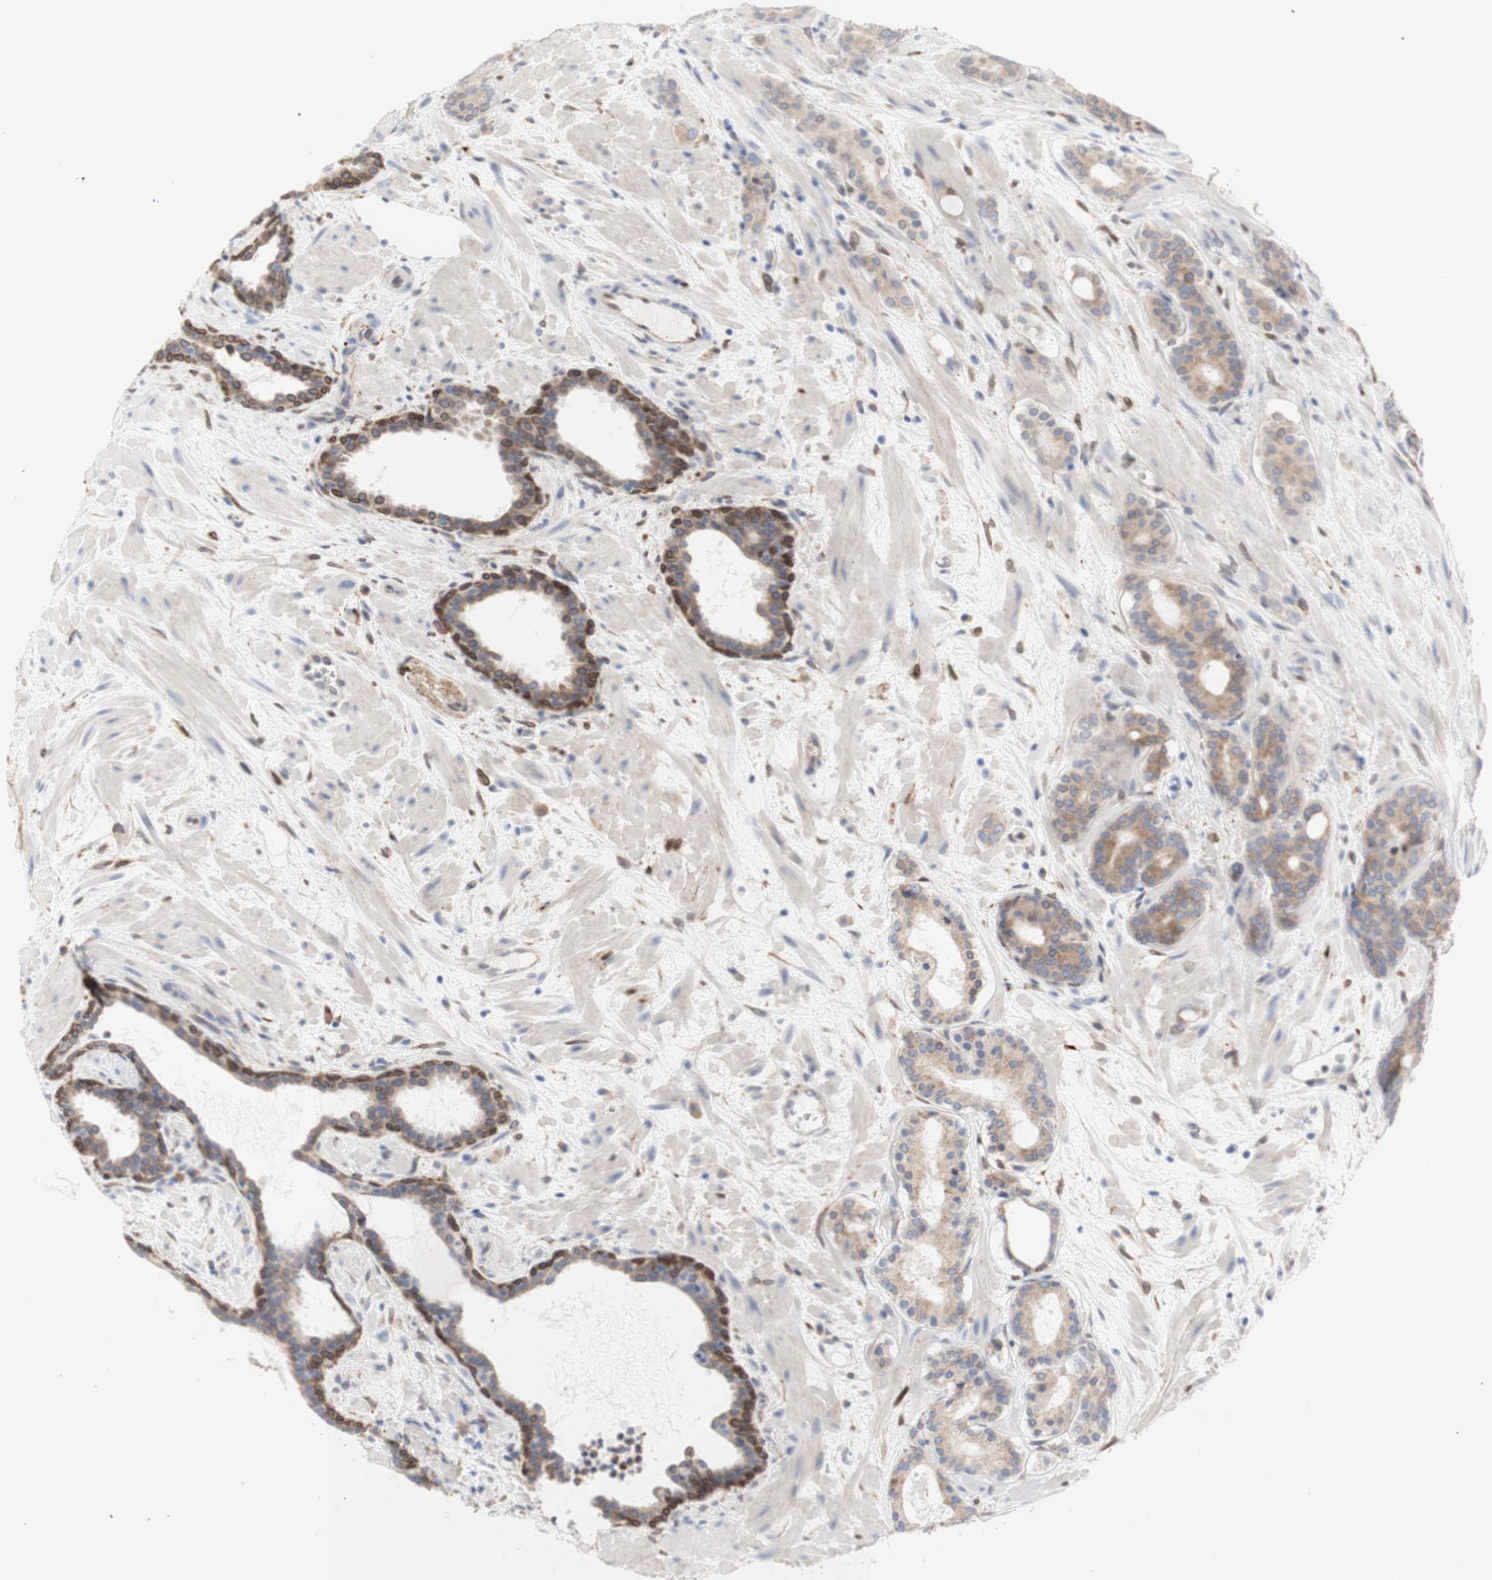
{"staining": {"intensity": "weak", "quantity": ">75%", "location": "cytoplasmic/membranous"}, "tissue": "prostate cancer", "cell_type": "Tumor cells", "image_type": "cancer", "snomed": [{"axis": "morphology", "description": "Adenocarcinoma, Low grade"}, {"axis": "topography", "description": "Prostate"}], "caption": "IHC histopathology image of human prostate cancer stained for a protein (brown), which shows low levels of weak cytoplasmic/membranous positivity in about >75% of tumor cells.", "gene": "ERLIN1", "patient": {"sex": "male", "age": 63}}